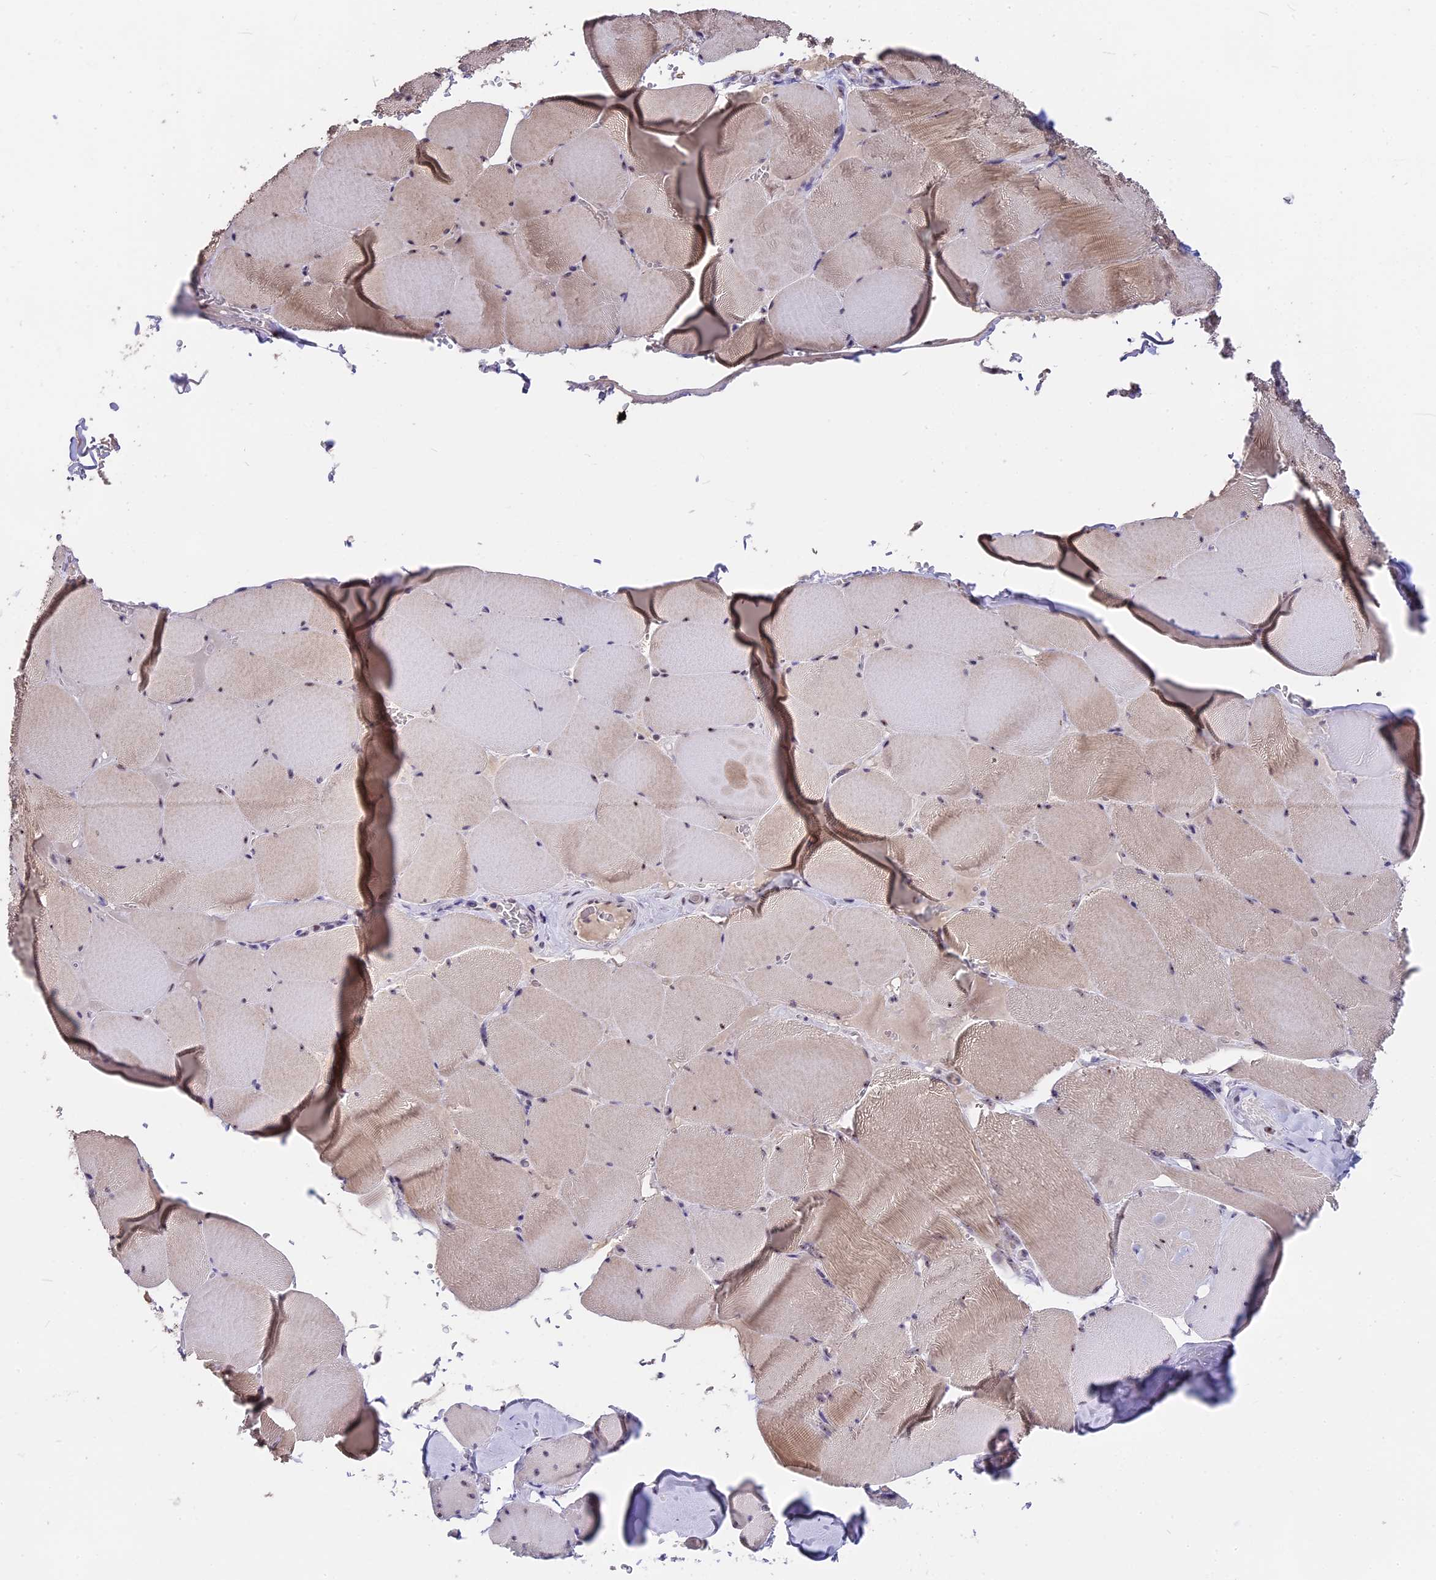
{"staining": {"intensity": "weak", "quantity": "25%-75%", "location": "cytoplasmic/membranous"}, "tissue": "skeletal muscle", "cell_type": "Myocytes", "image_type": "normal", "snomed": [{"axis": "morphology", "description": "Normal tissue, NOS"}, {"axis": "topography", "description": "Skeletal muscle"}, {"axis": "topography", "description": "Head-Neck"}], "caption": "Immunohistochemical staining of benign skeletal muscle exhibits low levels of weak cytoplasmic/membranous positivity in about 25%-75% of myocytes. (brown staining indicates protein expression, while blue staining denotes nuclei).", "gene": "SETD2", "patient": {"sex": "male", "age": 66}}